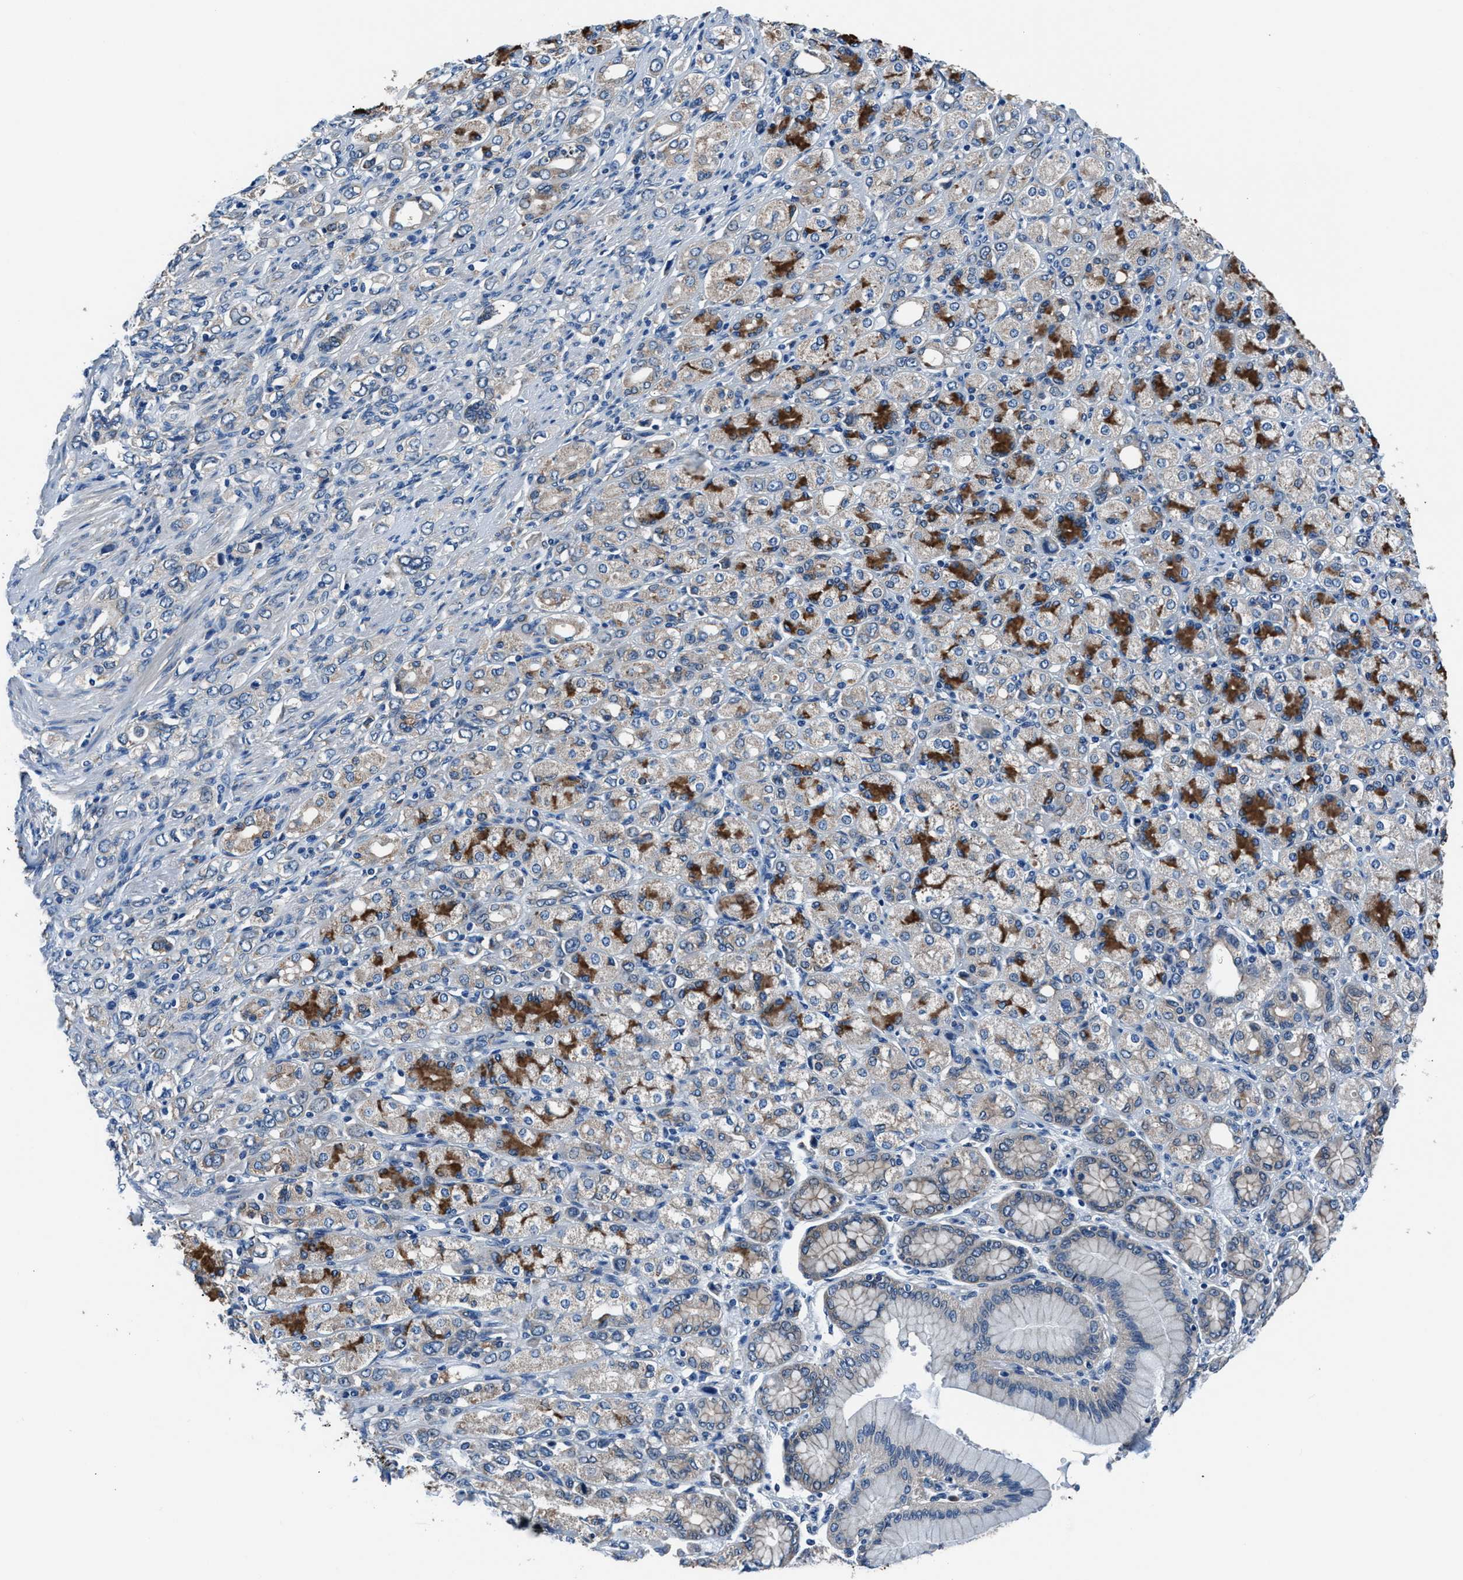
{"staining": {"intensity": "negative", "quantity": "none", "location": "none"}, "tissue": "stomach cancer", "cell_type": "Tumor cells", "image_type": "cancer", "snomed": [{"axis": "morphology", "description": "Adenocarcinoma, NOS"}, {"axis": "topography", "description": "Stomach"}], "caption": "There is no significant expression in tumor cells of stomach adenocarcinoma.", "gene": "PRTFDC1", "patient": {"sex": "female", "age": 65}}